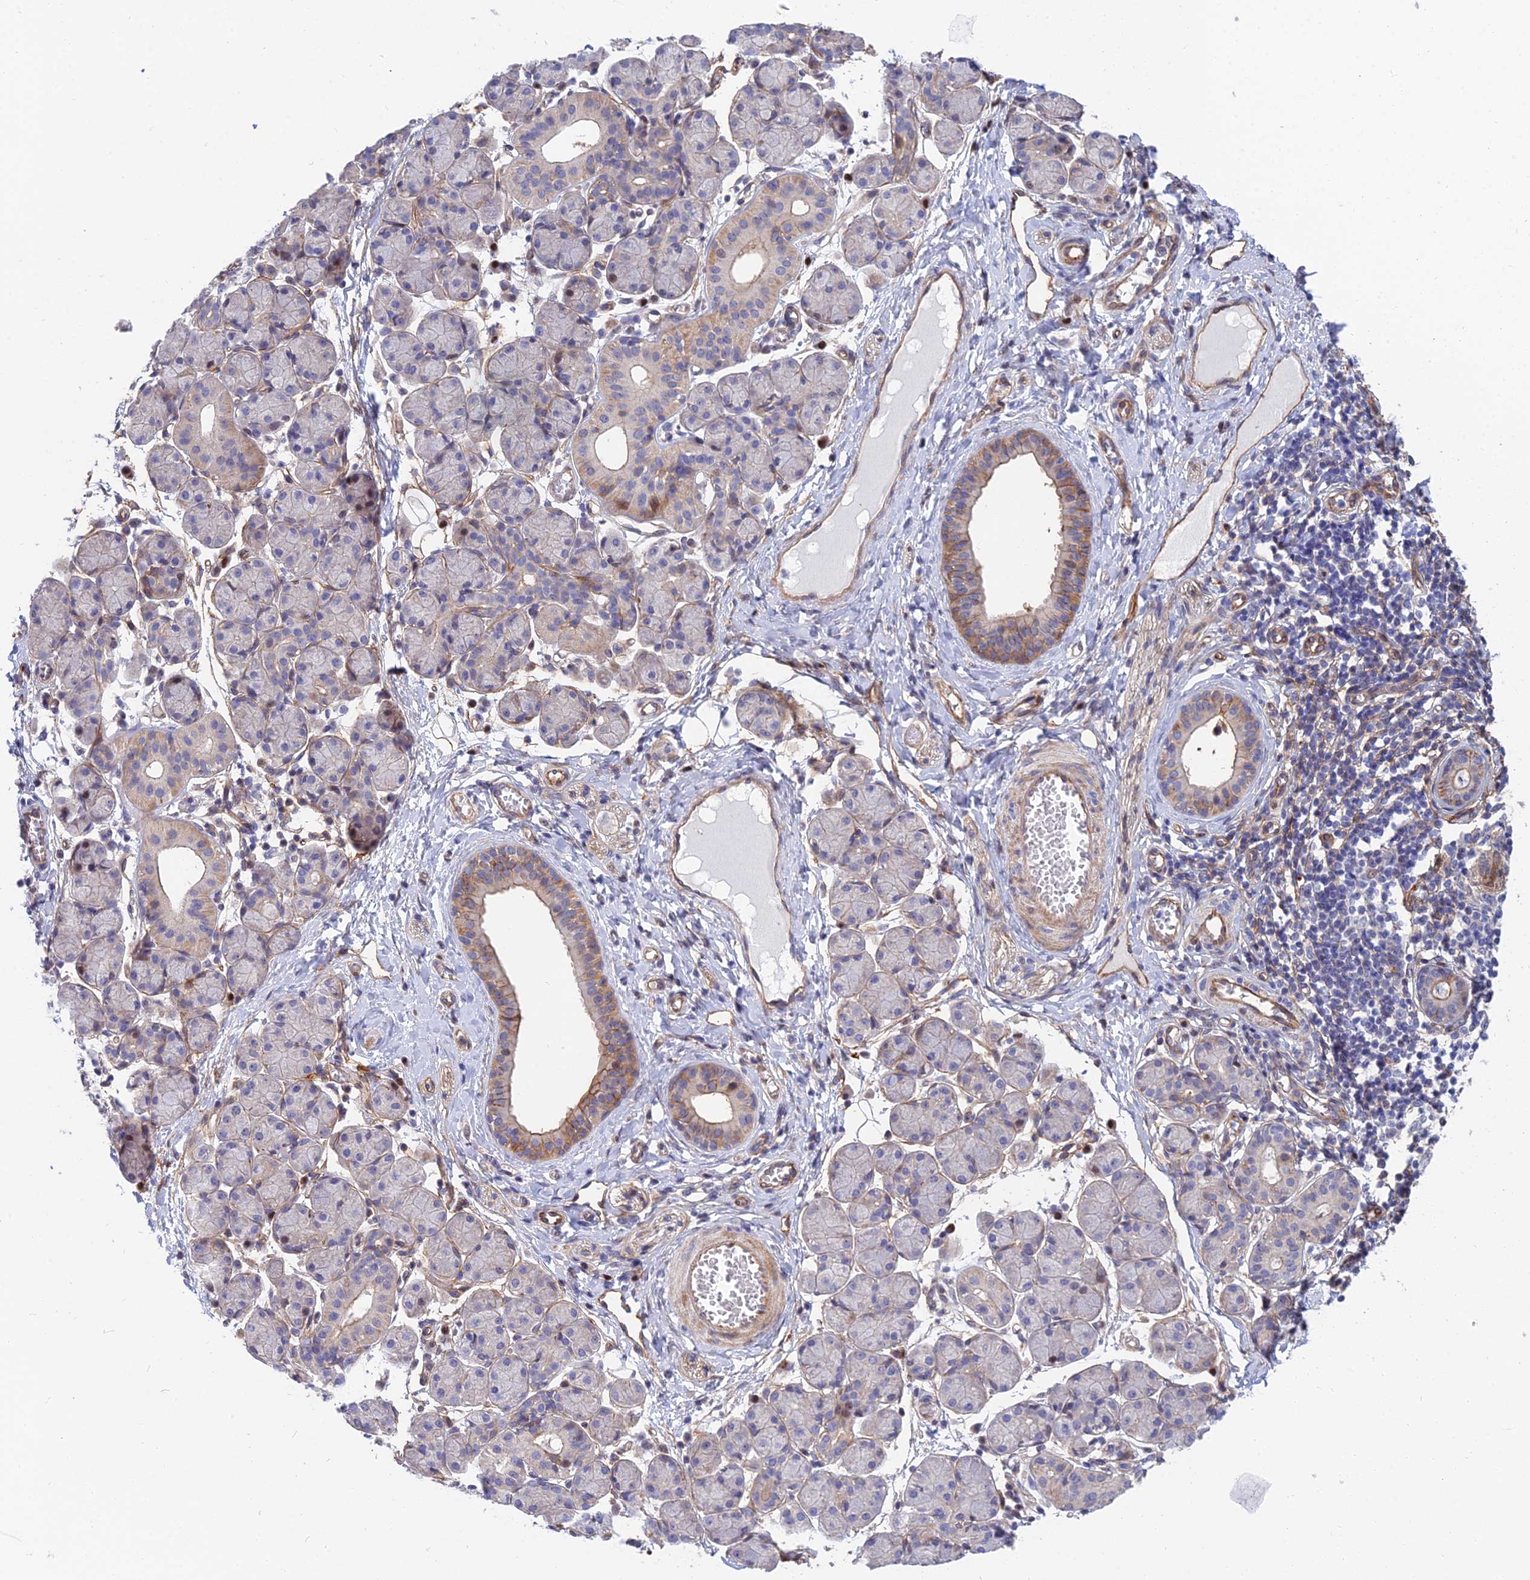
{"staining": {"intensity": "moderate", "quantity": "<25%", "location": "cytoplasmic/membranous,nuclear"}, "tissue": "salivary gland", "cell_type": "Glandular cells", "image_type": "normal", "snomed": [{"axis": "morphology", "description": "Normal tissue, NOS"}, {"axis": "morphology", "description": "Inflammation, NOS"}, {"axis": "topography", "description": "Lymph node"}, {"axis": "topography", "description": "Salivary gland"}], "caption": "Immunohistochemical staining of unremarkable salivary gland exhibits moderate cytoplasmic/membranous,nuclear protein expression in about <25% of glandular cells. (Brightfield microscopy of DAB IHC at high magnification).", "gene": "TRIM43B", "patient": {"sex": "male", "age": 3}}